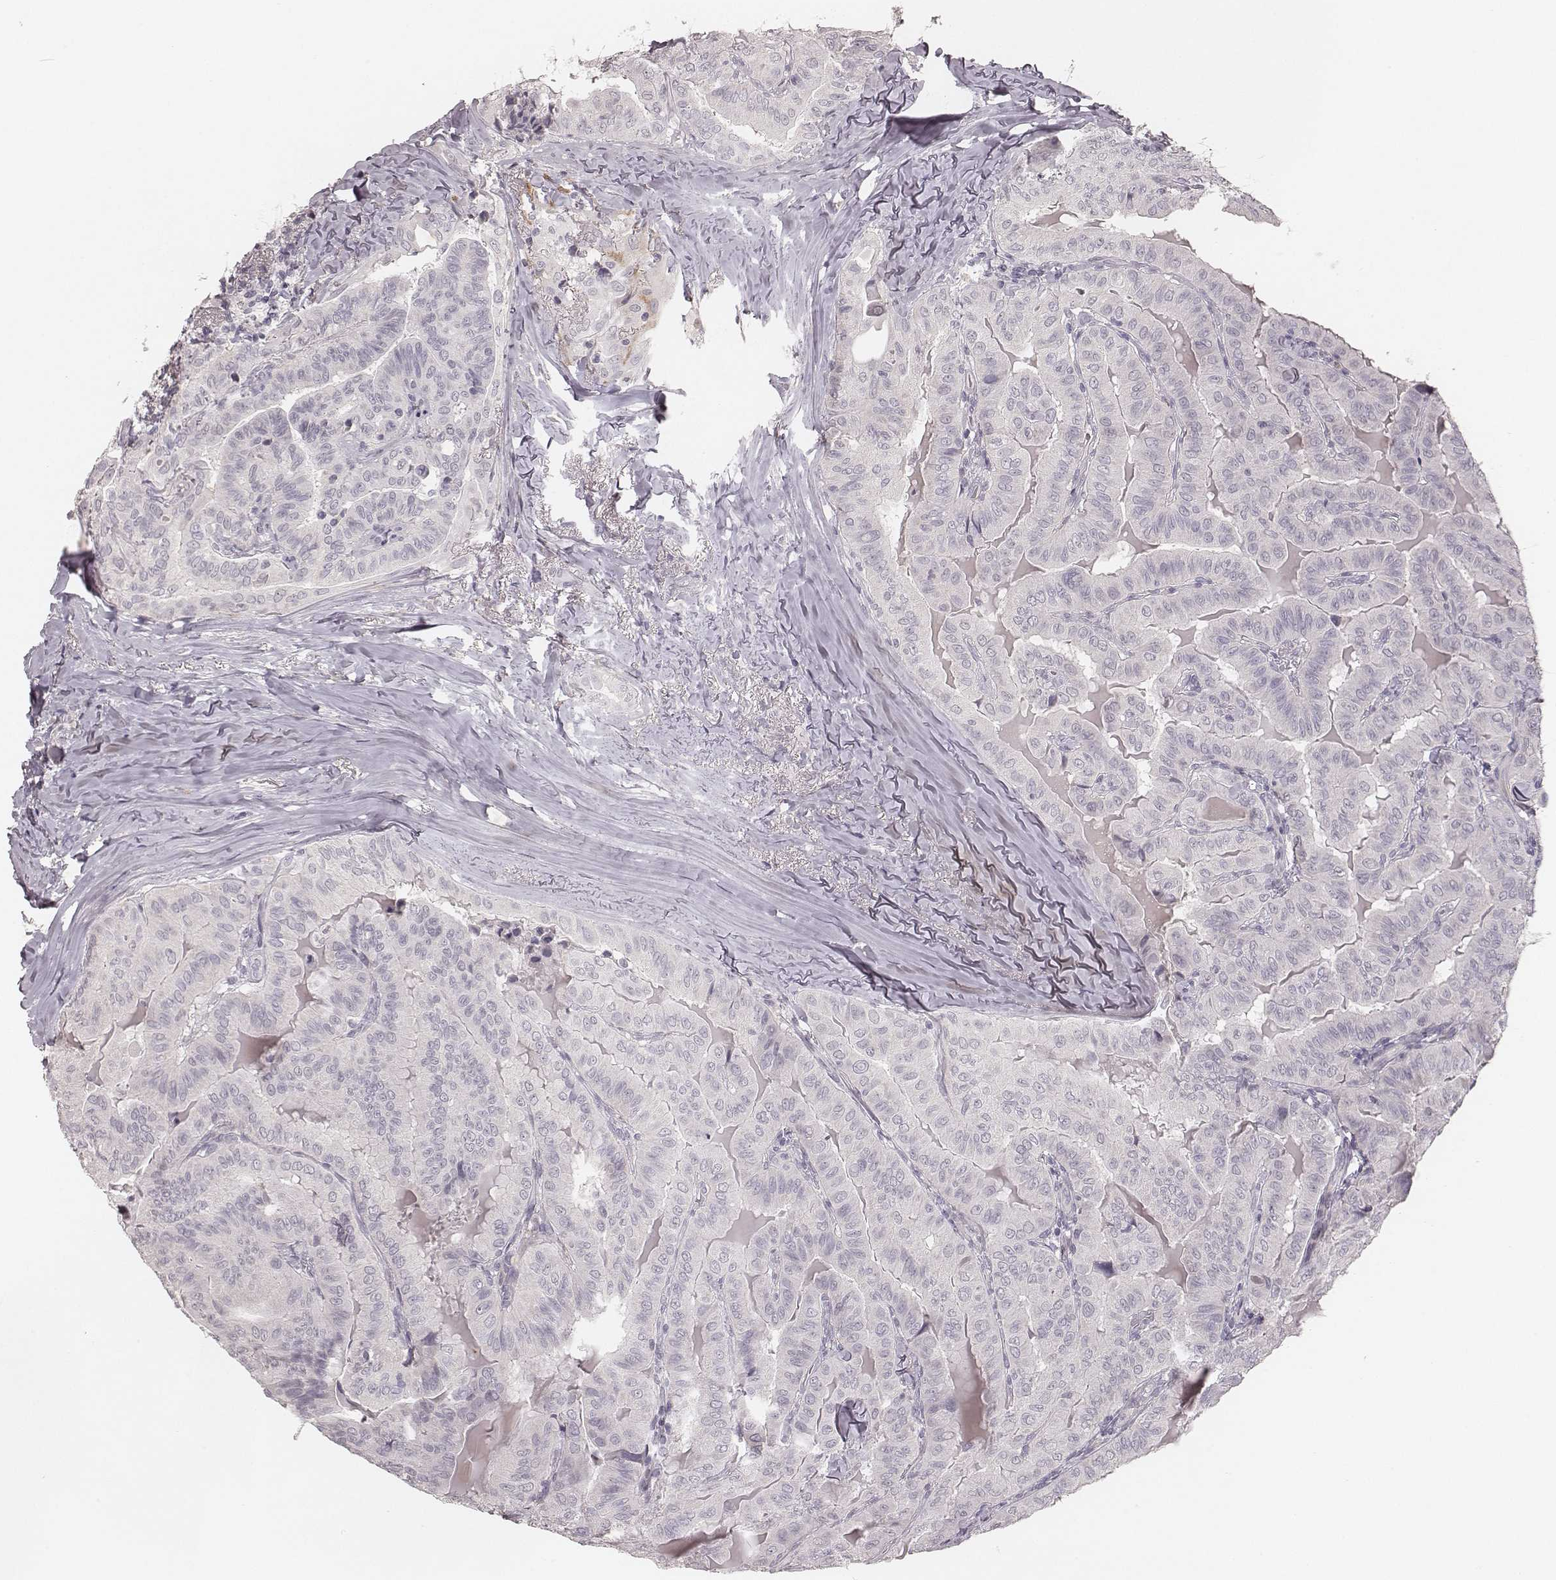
{"staining": {"intensity": "negative", "quantity": "none", "location": "none"}, "tissue": "thyroid cancer", "cell_type": "Tumor cells", "image_type": "cancer", "snomed": [{"axis": "morphology", "description": "Papillary adenocarcinoma, NOS"}, {"axis": "topography", "description": "Thyroid gland"}], "caption": "Photomicrograph shows no protein positivity in tumor cells of thyroid cancer tissue.", "gene": "MADCAM1", "patient": {"sex": "female", "age": 68}}